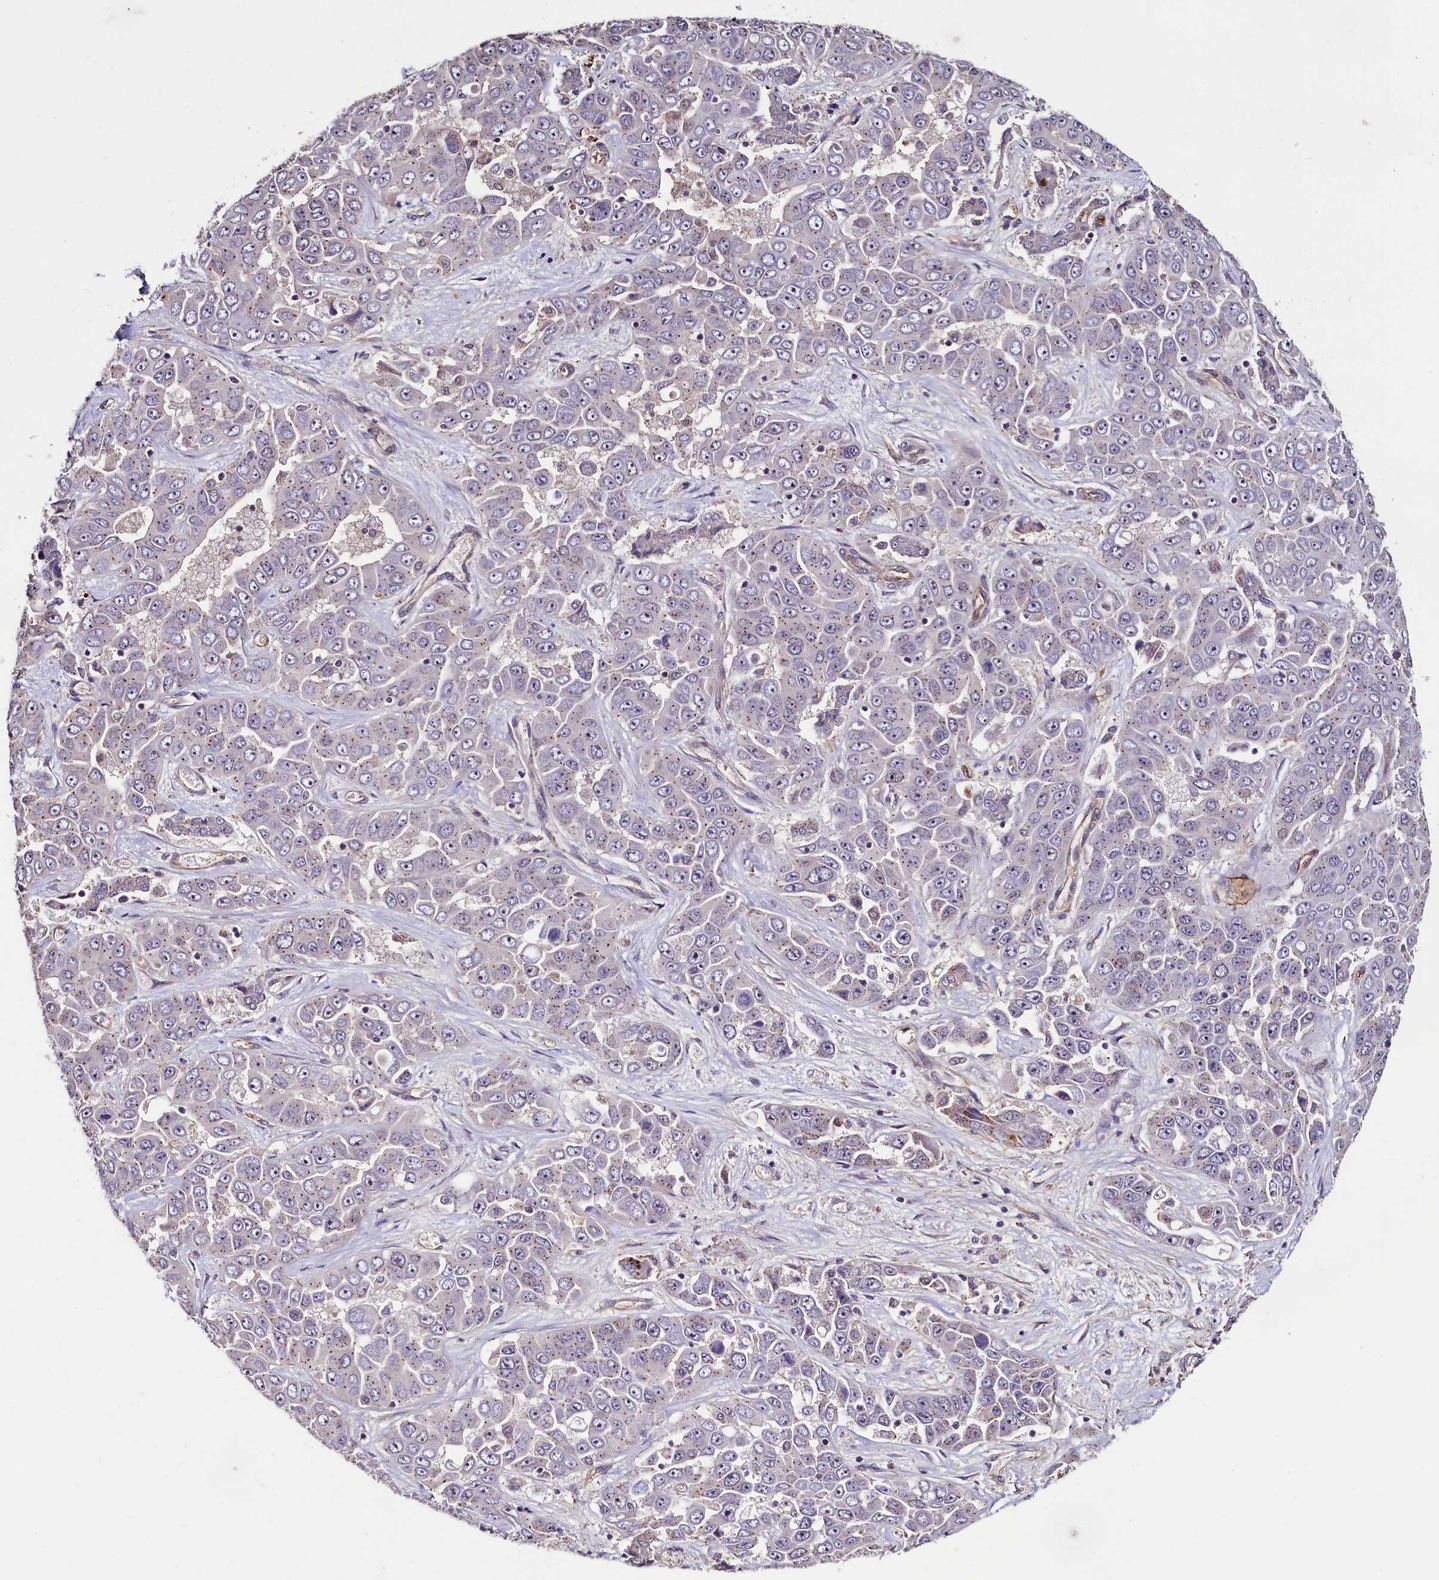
{"staining": {"intensity": "negative", "quantity": "none", "location": "none"}, "tissue": "liver cancer", "cell_type": "Tumor cells", "image_type": "cancer", "snomed": [{"axis": "morphology", "description": "Cholangiocarcinoma"}, {"axis": "topography", "description": "Liver"}], "caption": "DAB (3,3'-diaminobenzidine) immunohistochemical staining of human liver cancer (cholangiocarcinoma) demonstrates no significant positivity in tumor cells.", "gene": "PALM", "patient": {"sex": "female", "age": 52}}